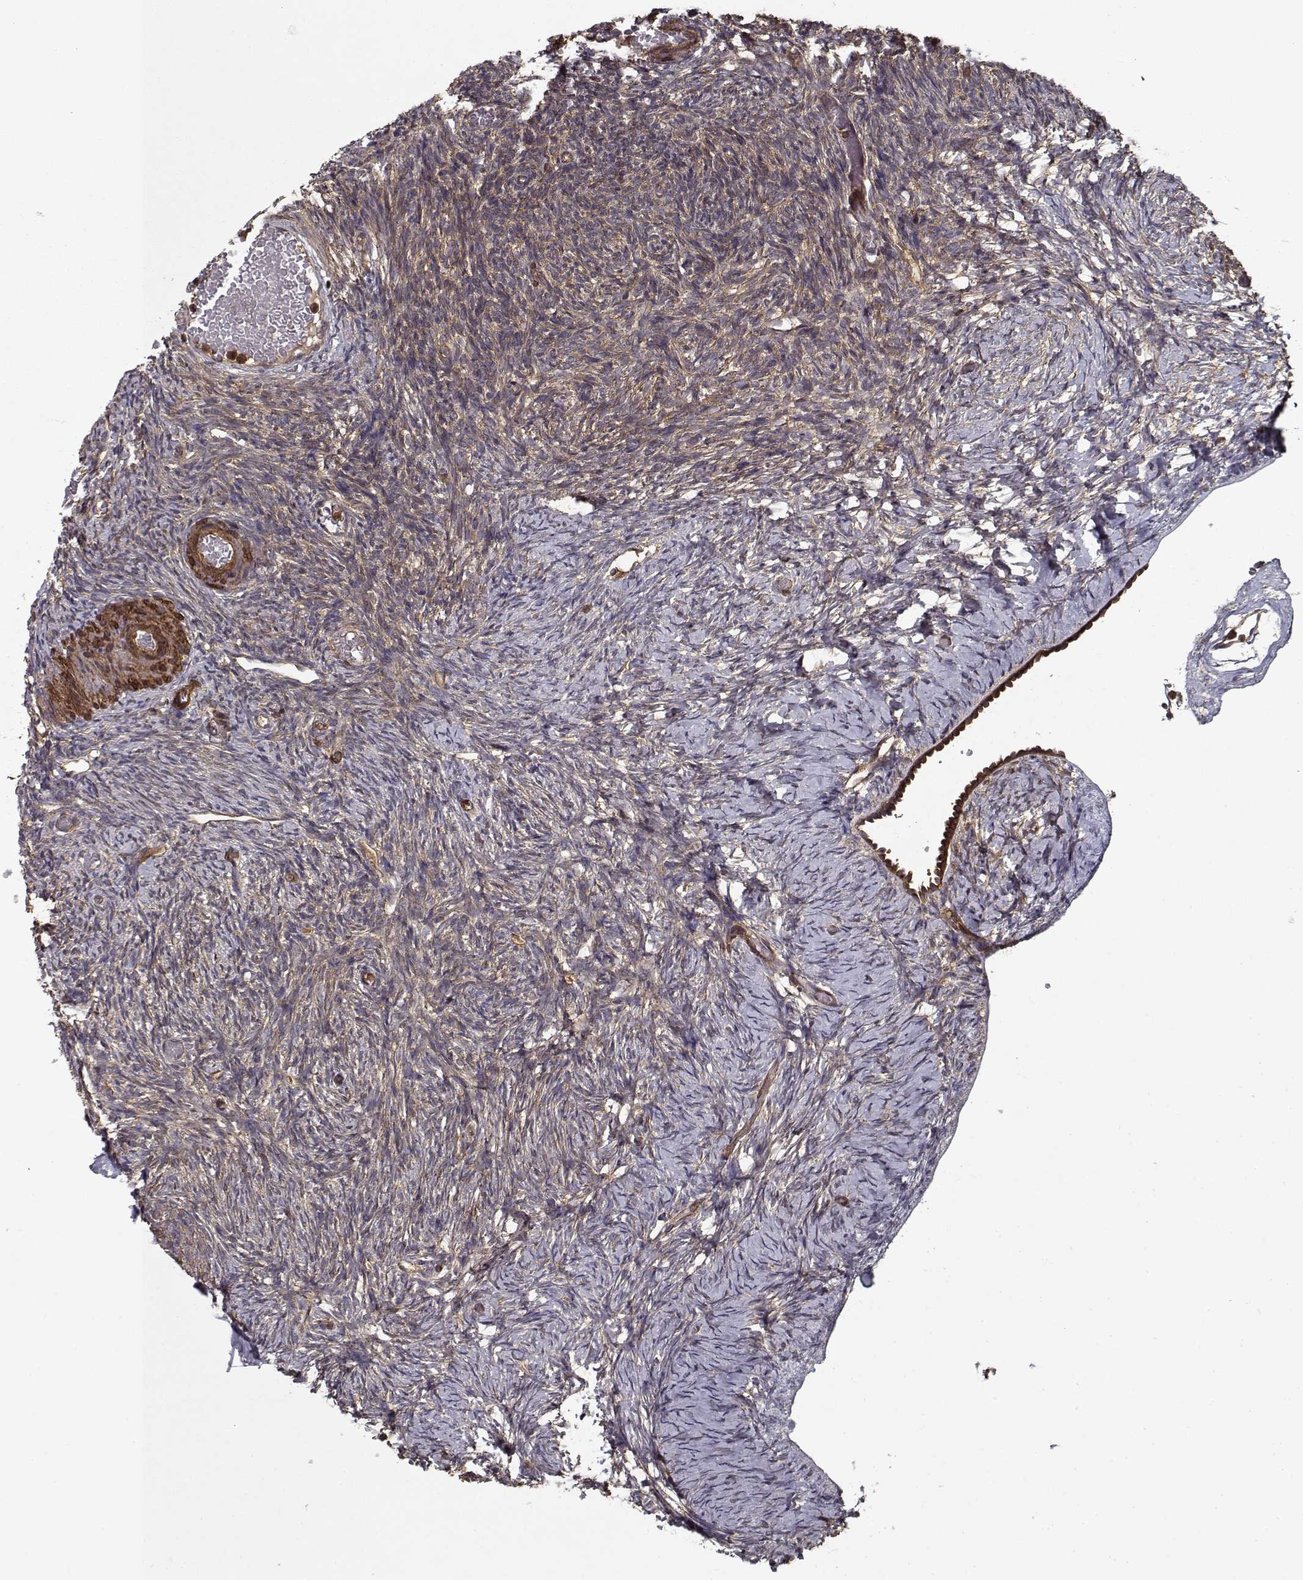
{"staining": {"intensity": "strong", "quantity": ">75%", "location": "cytoplasmic/membranous"}, "tissue": "ovary", "cell_type": "Follicle cells", "image_type": "normal", "snomed": [{"axis": "morphology", "description": "Normal tissue, NOS"}, {"axis": "topography", "description": "Ovary"}], "caption": "Brown immunohistochemical staining in normal ovary reveals strong cytoplasmic/membranous expression in about >75% of follicle cells. (Stains: DAB in brown, nuclei in blue, Microscopy: brightfield microscopy at high magnification).", "gene": "PPP1R12A", "patient": {"sex": "female", "age": 39}}